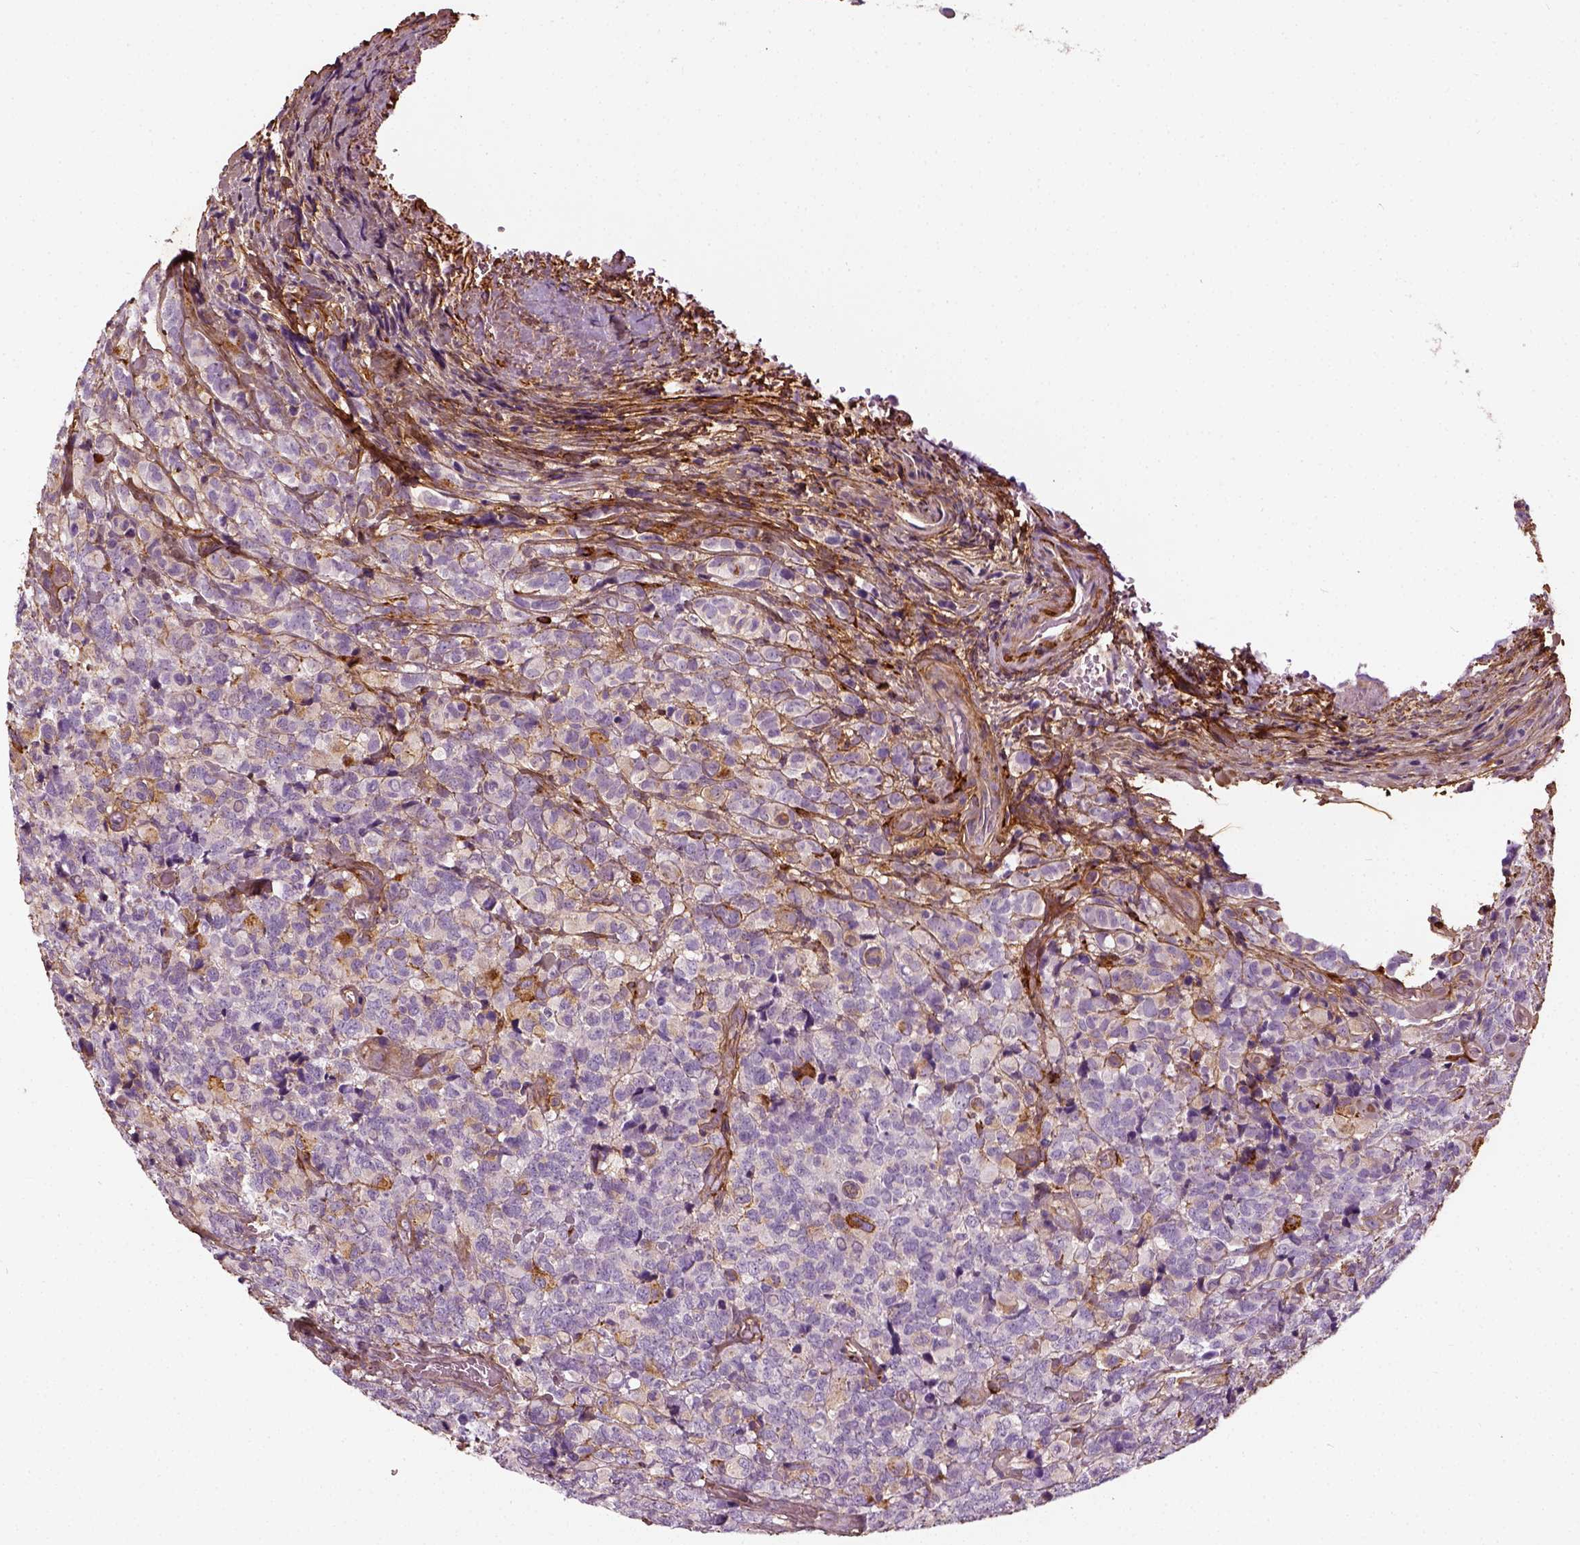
{"staining": {"intensity": "negative", "quantity": "none", "location": "none"}, "tissue": "glioma", "cell_type": "Tumor cells", "image_type": "cancer", "snomed": [{"axis": "morphology", "description": "Glioma, malignant, High grade"}, {"axis": "topography", "description": "Brain"}], "caption": "There is no significant expression in tumor cells of glioma.", "gene": "COL6A2", "patient": {"sex": "male", "age": 39}}